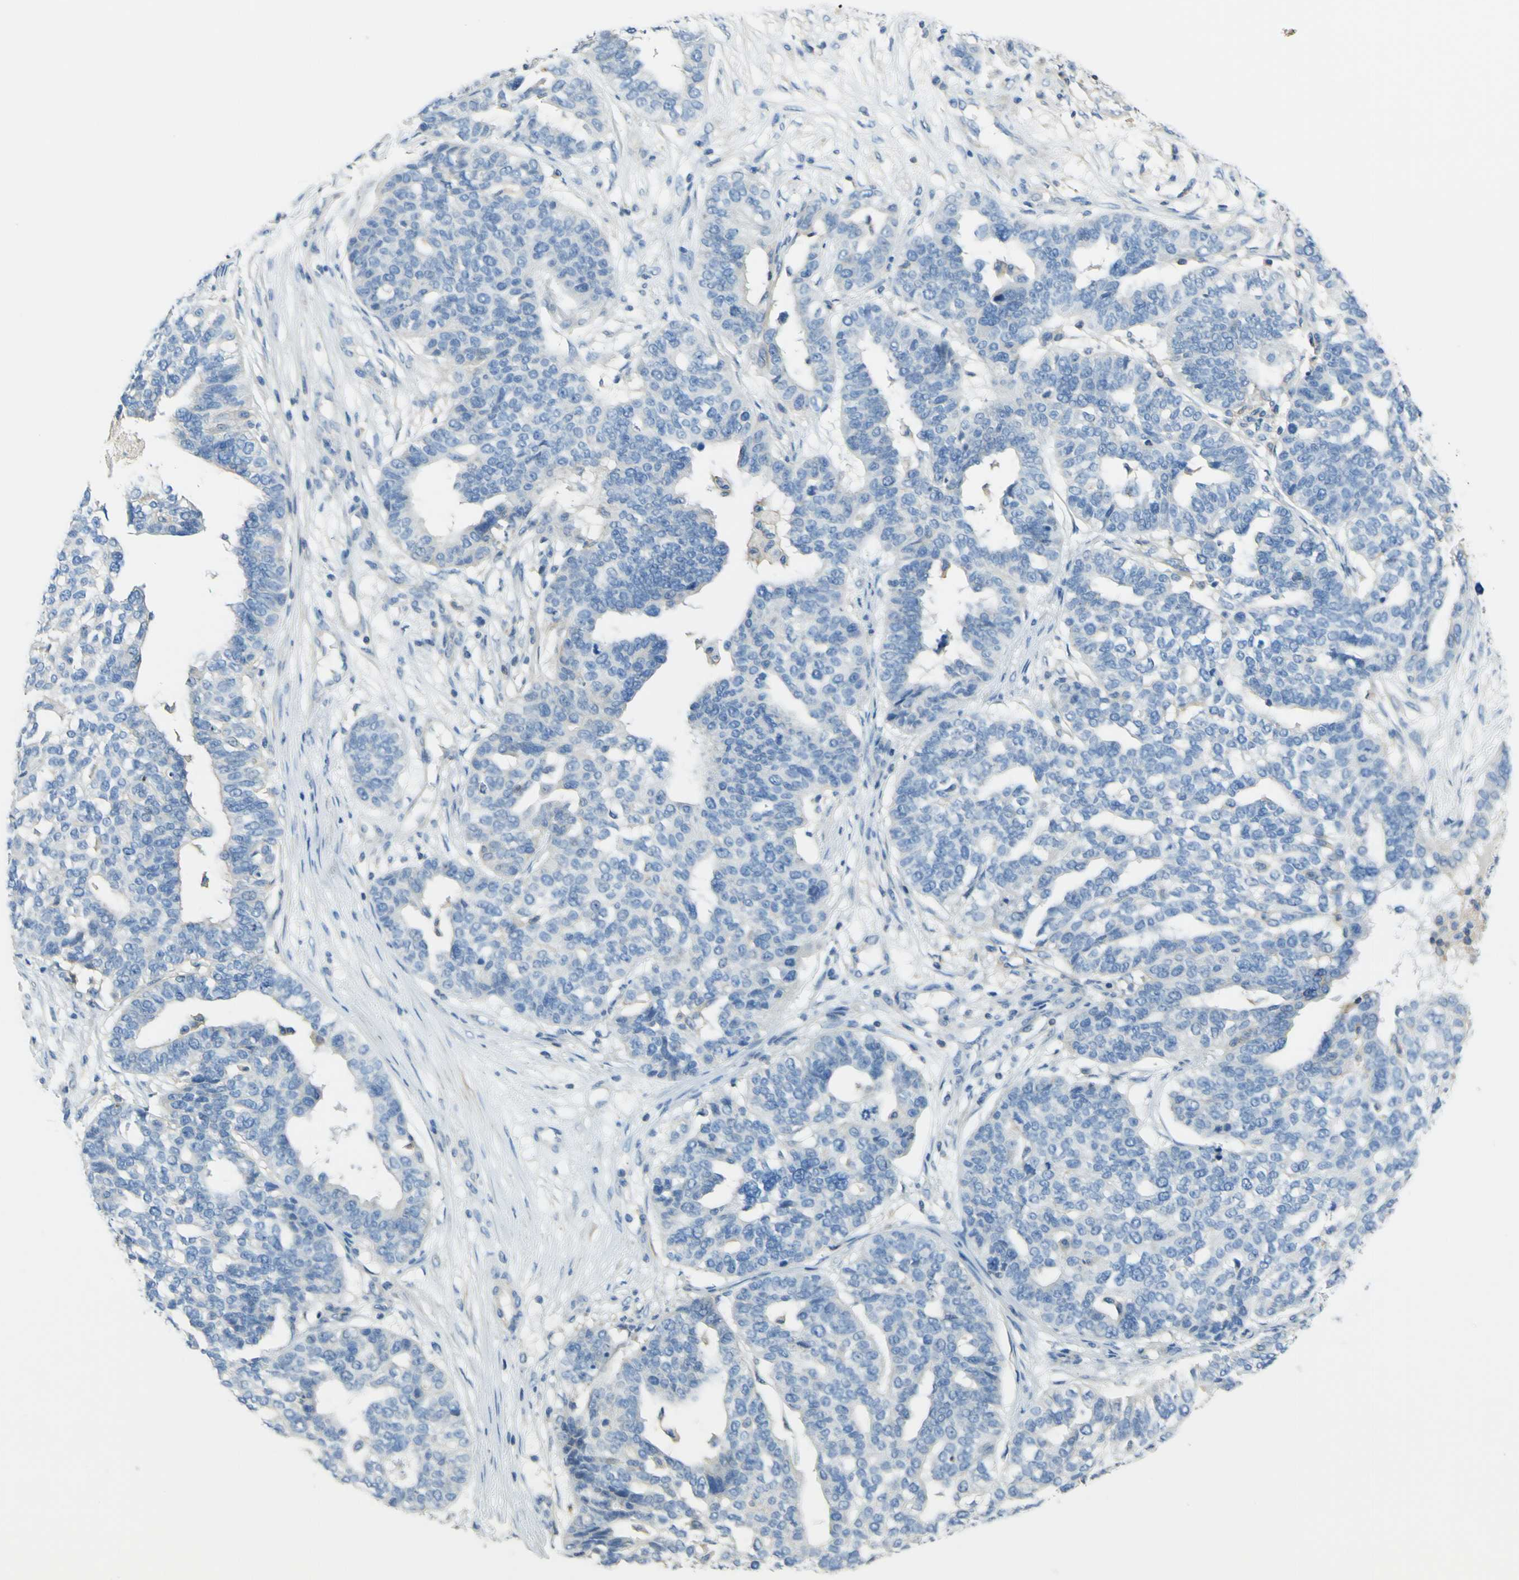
{"staining": {"intensity": "negative", "quantity": "none", "location": "none"}, "tissue": "ovarian cancer", "cell_type": "Tumor cells", "image_type": "cancer", "snomed": [{"axis": "morphology", "description": "Cystadenocarcinoma, serous, NOS"}, {"axis": "topography", "description": "Ovary"}], "caption": "DAB (3,3'-diaminobenzidine) immunohistochemical staining of serous cystadenocarcinoma (ovarian) reveals no significant expression in tumor cells. (DAB immunohistochemistry (IHC), high magnification).", "gene": "OGN", "patient": {"sex": "female", "age": 59}}